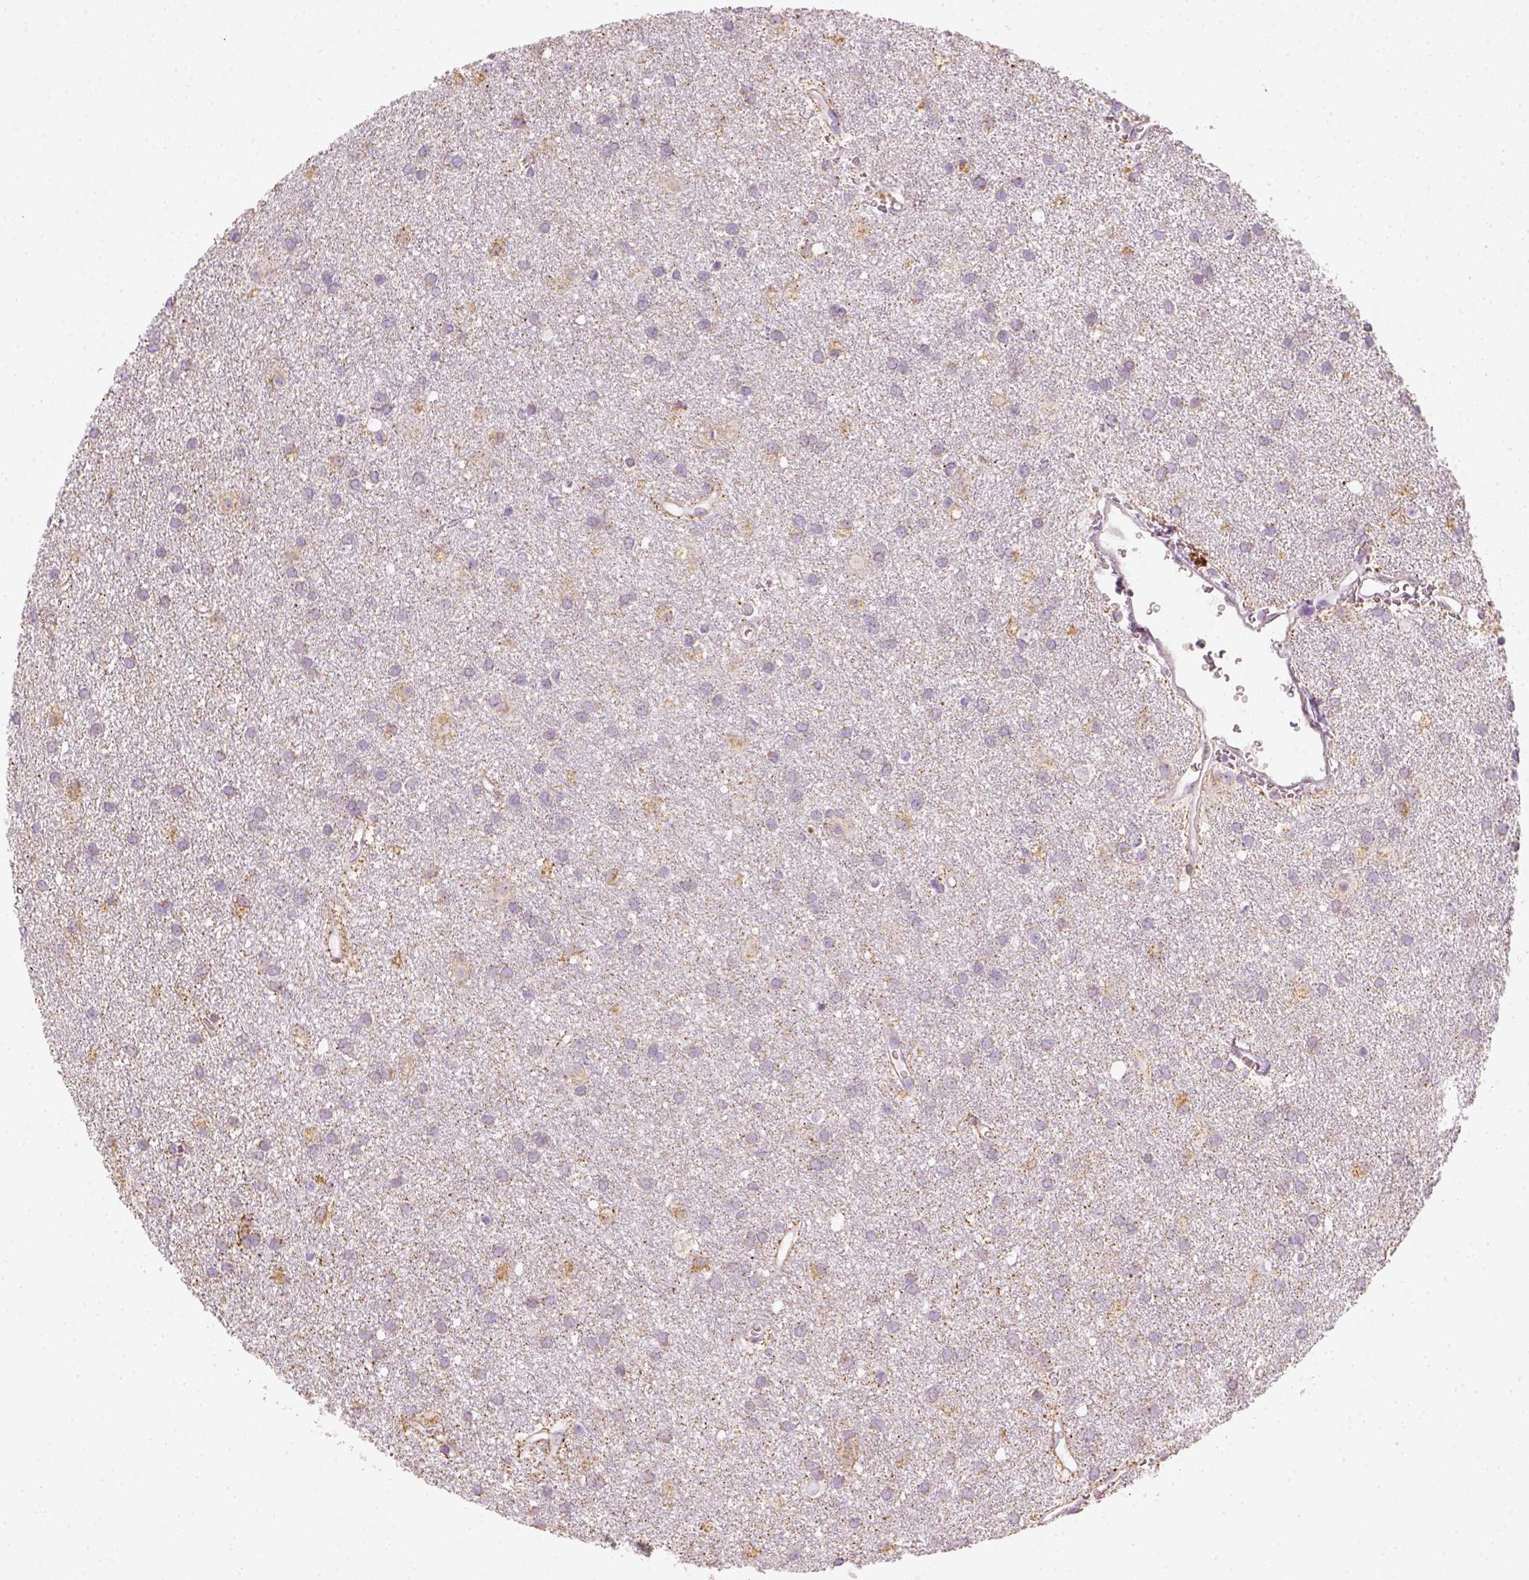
{"staining": {"intensity": "weak", "quantity": "<25%", "location": "cytoplasmic/membranous"}, "tissue": "glioma", "cell_type": "Tumor cells", "image_type": "cancer", "snomed": [{"axis": "morphology", "description": "Glioma, malignant, Low grade"}, {"axis": "topography", "description": "Brain"}], "caption": "IHC photomicrograph of human glioma stained for a protein (brown), which displays no positivity in tumor cells.", "gene": "LCA5", "patient": {"sex": "male", "age": 58}}